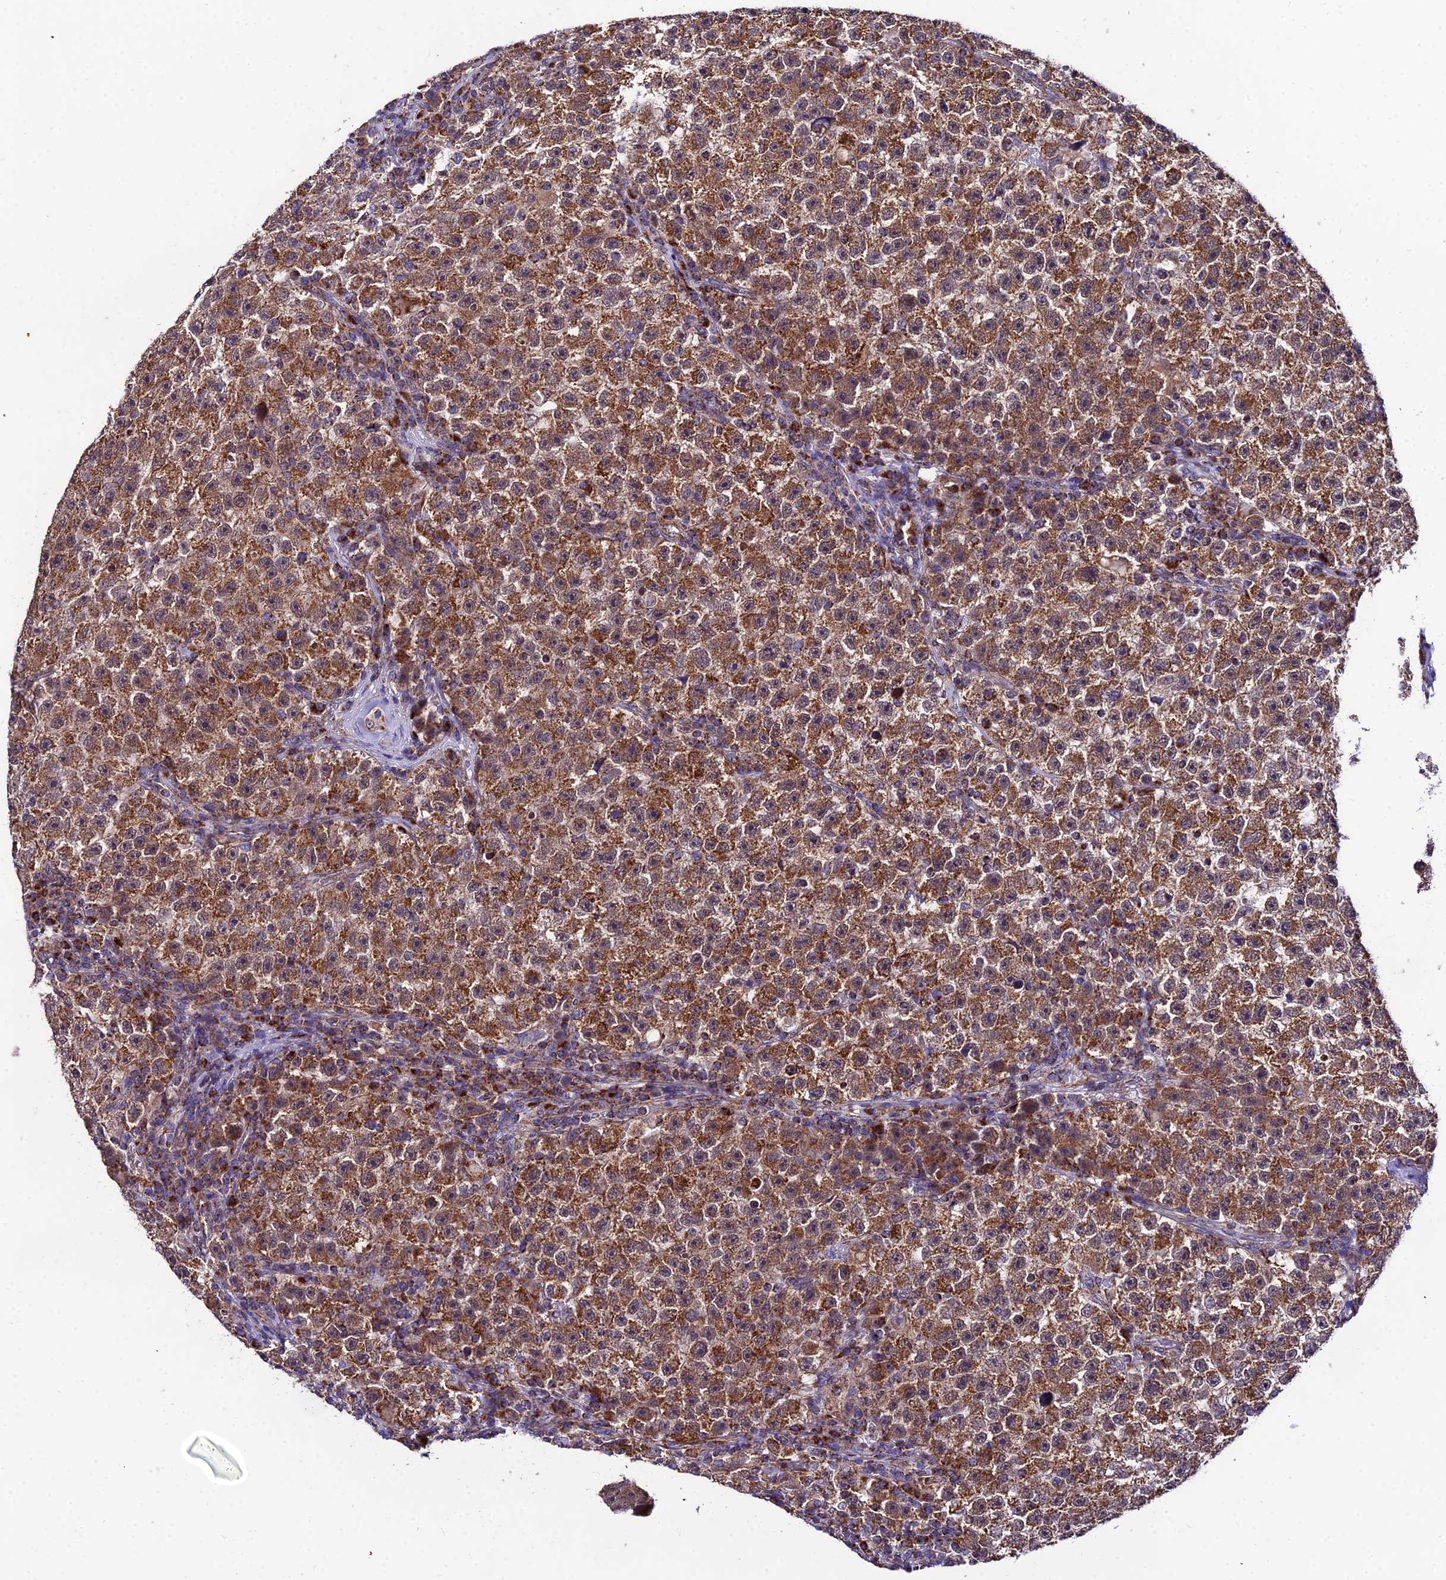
{"staining": {"intensity": "strong", "quantity": ">75%", "location": "cytoplasmic/membranous"}, "tissue": "testis cancer", "cell_type": "Tumor cells", "image_type": "cancer", "snomed": [{"axis": "morphology", "description": "Seminoma, NOS"}, {"axis": "topography", "description": "Testis"}], "caption": "Immunohistochemistry photomicrograph of neoplastic tissue: human testis seminoma stained using IHC reveals high levels of strong protein expression localized specifically in the cytoplasmic/membranous of tumor cells, appearing as a cytoplasmic/membranous brown color.", "gene": "PSMD2", "patient": {"sex": "male", "age": 22}}